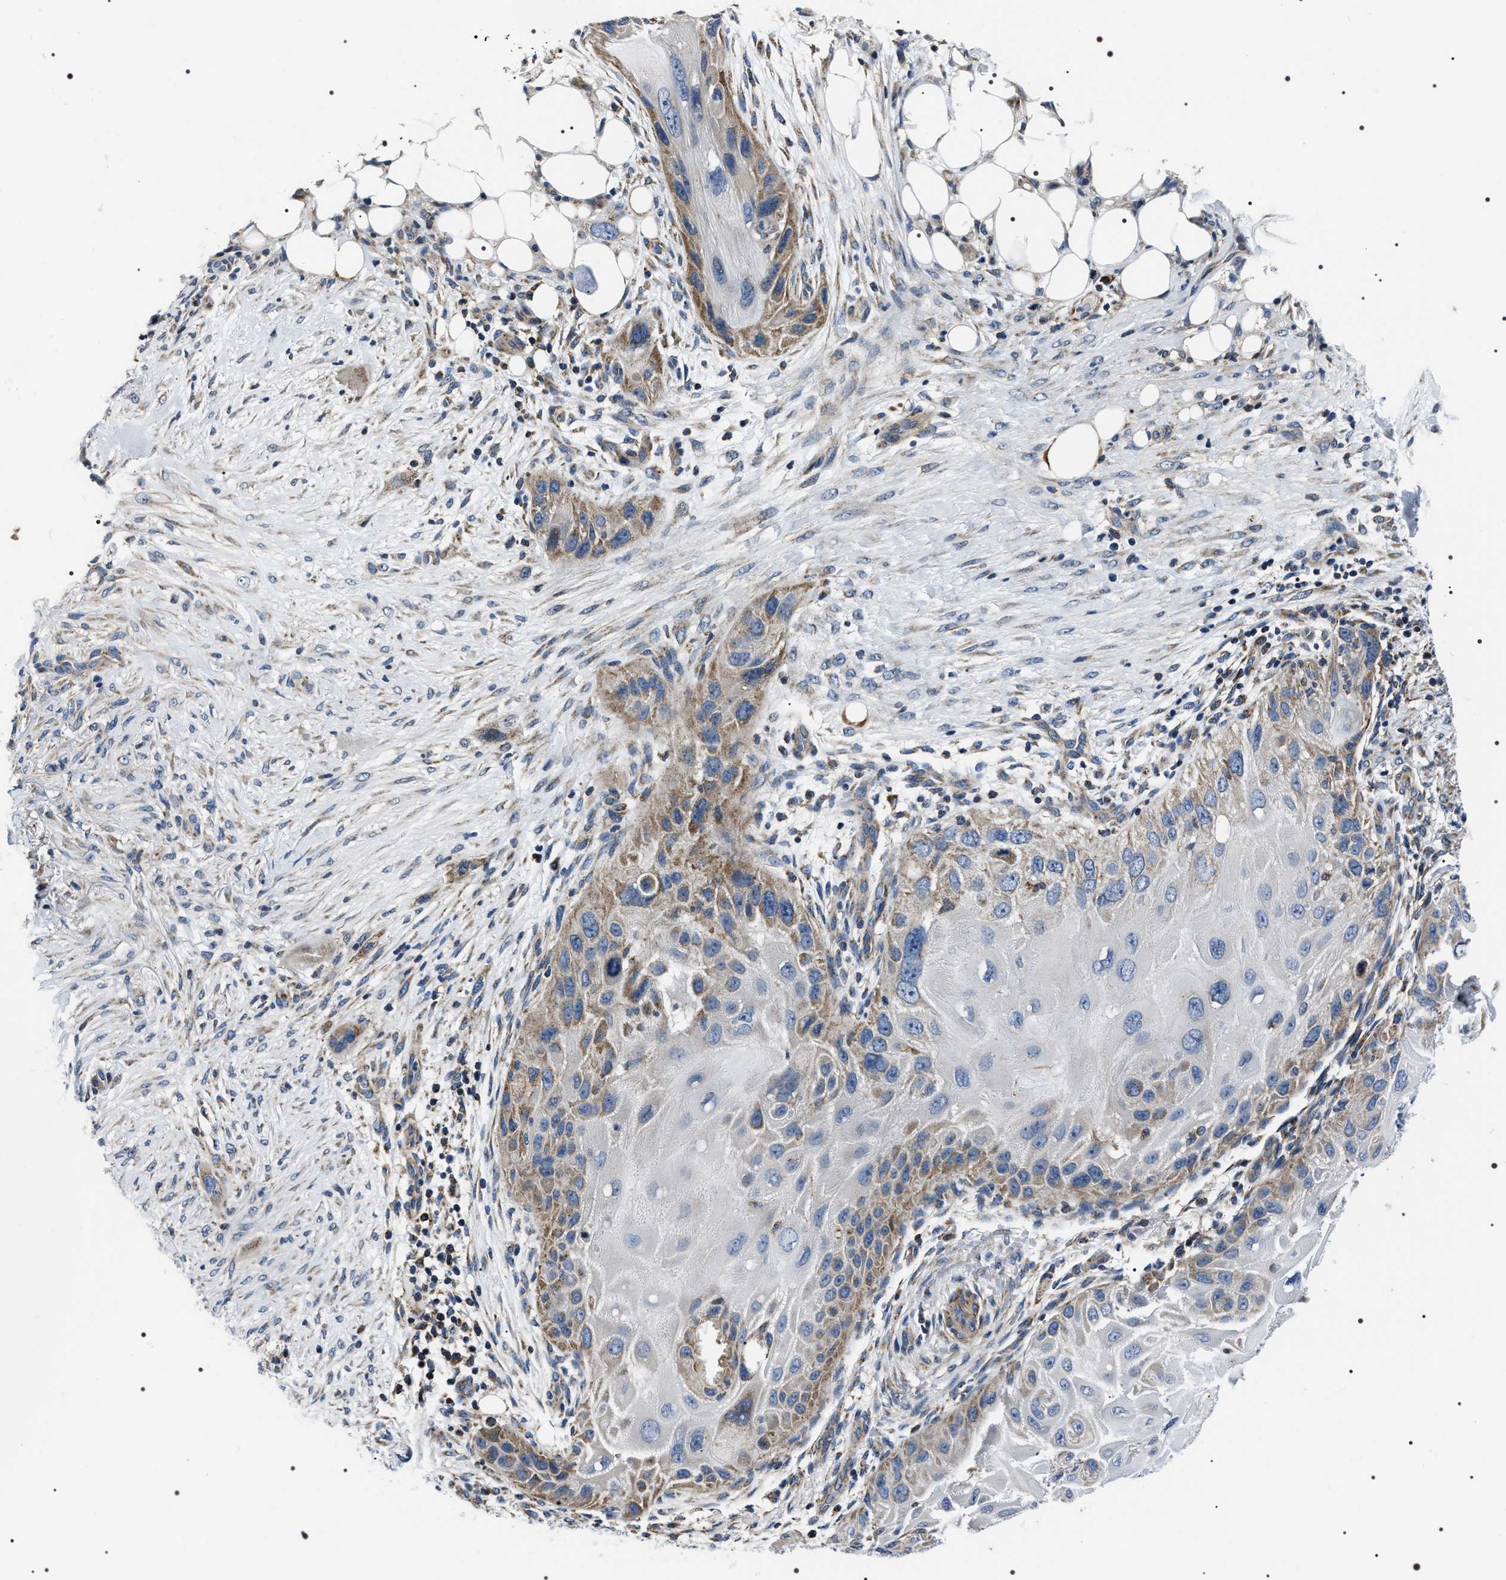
{"staining": {"intensity": "weak", "quantity": "25%-75%", "location": "cytoplasmic/membranous"}, "tissue": "skin cancer", "cell_type": "Tumor cells", "image_type": "cancer", "snomed": [{"axis": "morphology", "description": "Squamous cell carcinoma, NOS"}, {"axis": "topography", "description": "Skin"}], "caption": "Immunohistochemical staining of human skin squamous cell carcinoma demonstrates weak cytoplasmic/membranous protein positivity in approximately 25%-75% of tumor cells. (DAB (3,3'-diaminobenzidine) = brown stain, brightfield microscopy at high magnification).", "gene": "NTMT1", "patient": {"sex": "female", "age": 77}}